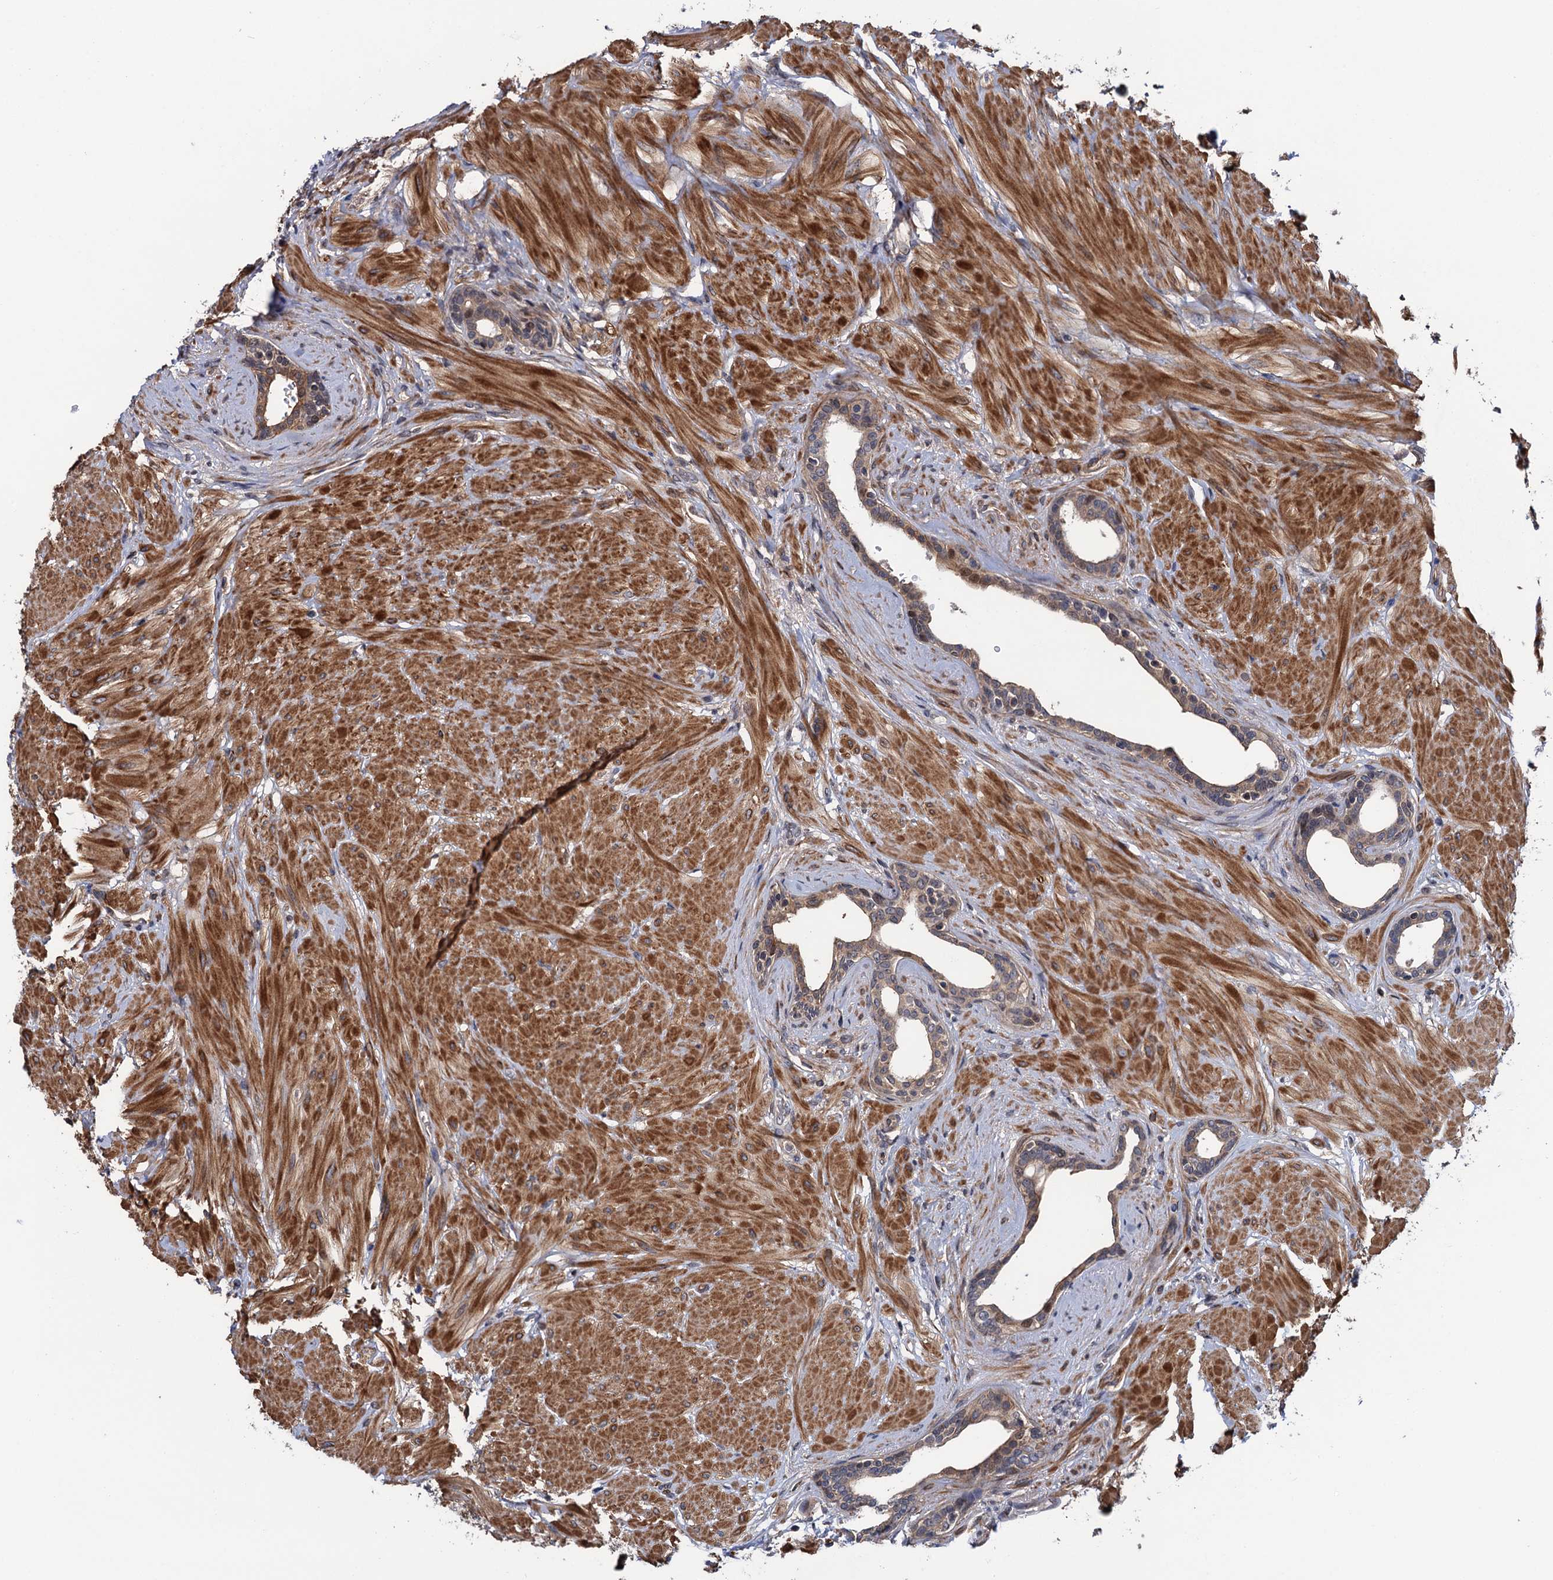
{"staining": {"intensity": "weak", "quantity": "25%-75%", "location": "cytoplasmic/membranous"}, "tissue": "prostate", "cell_type": "Glandular cells", "image_type": "normal", "snomed": [{"axis": "morphology", "description": "Normal tissue, NOS"}, {"axis": "topography", "description": "Prostate"}], "caption": "Weak cytoplasmic/membranous staining is seen in approximately 25%-75% of glandular cells in unremarkable prostate. The staining was performed using DAB to visualize the protein expression in brown, while the nuclei were stained in blue with hematoxylin (Magnification: 20x).", "gene": "FSIP1", "patient": {"sex": "male", "age": 48}}